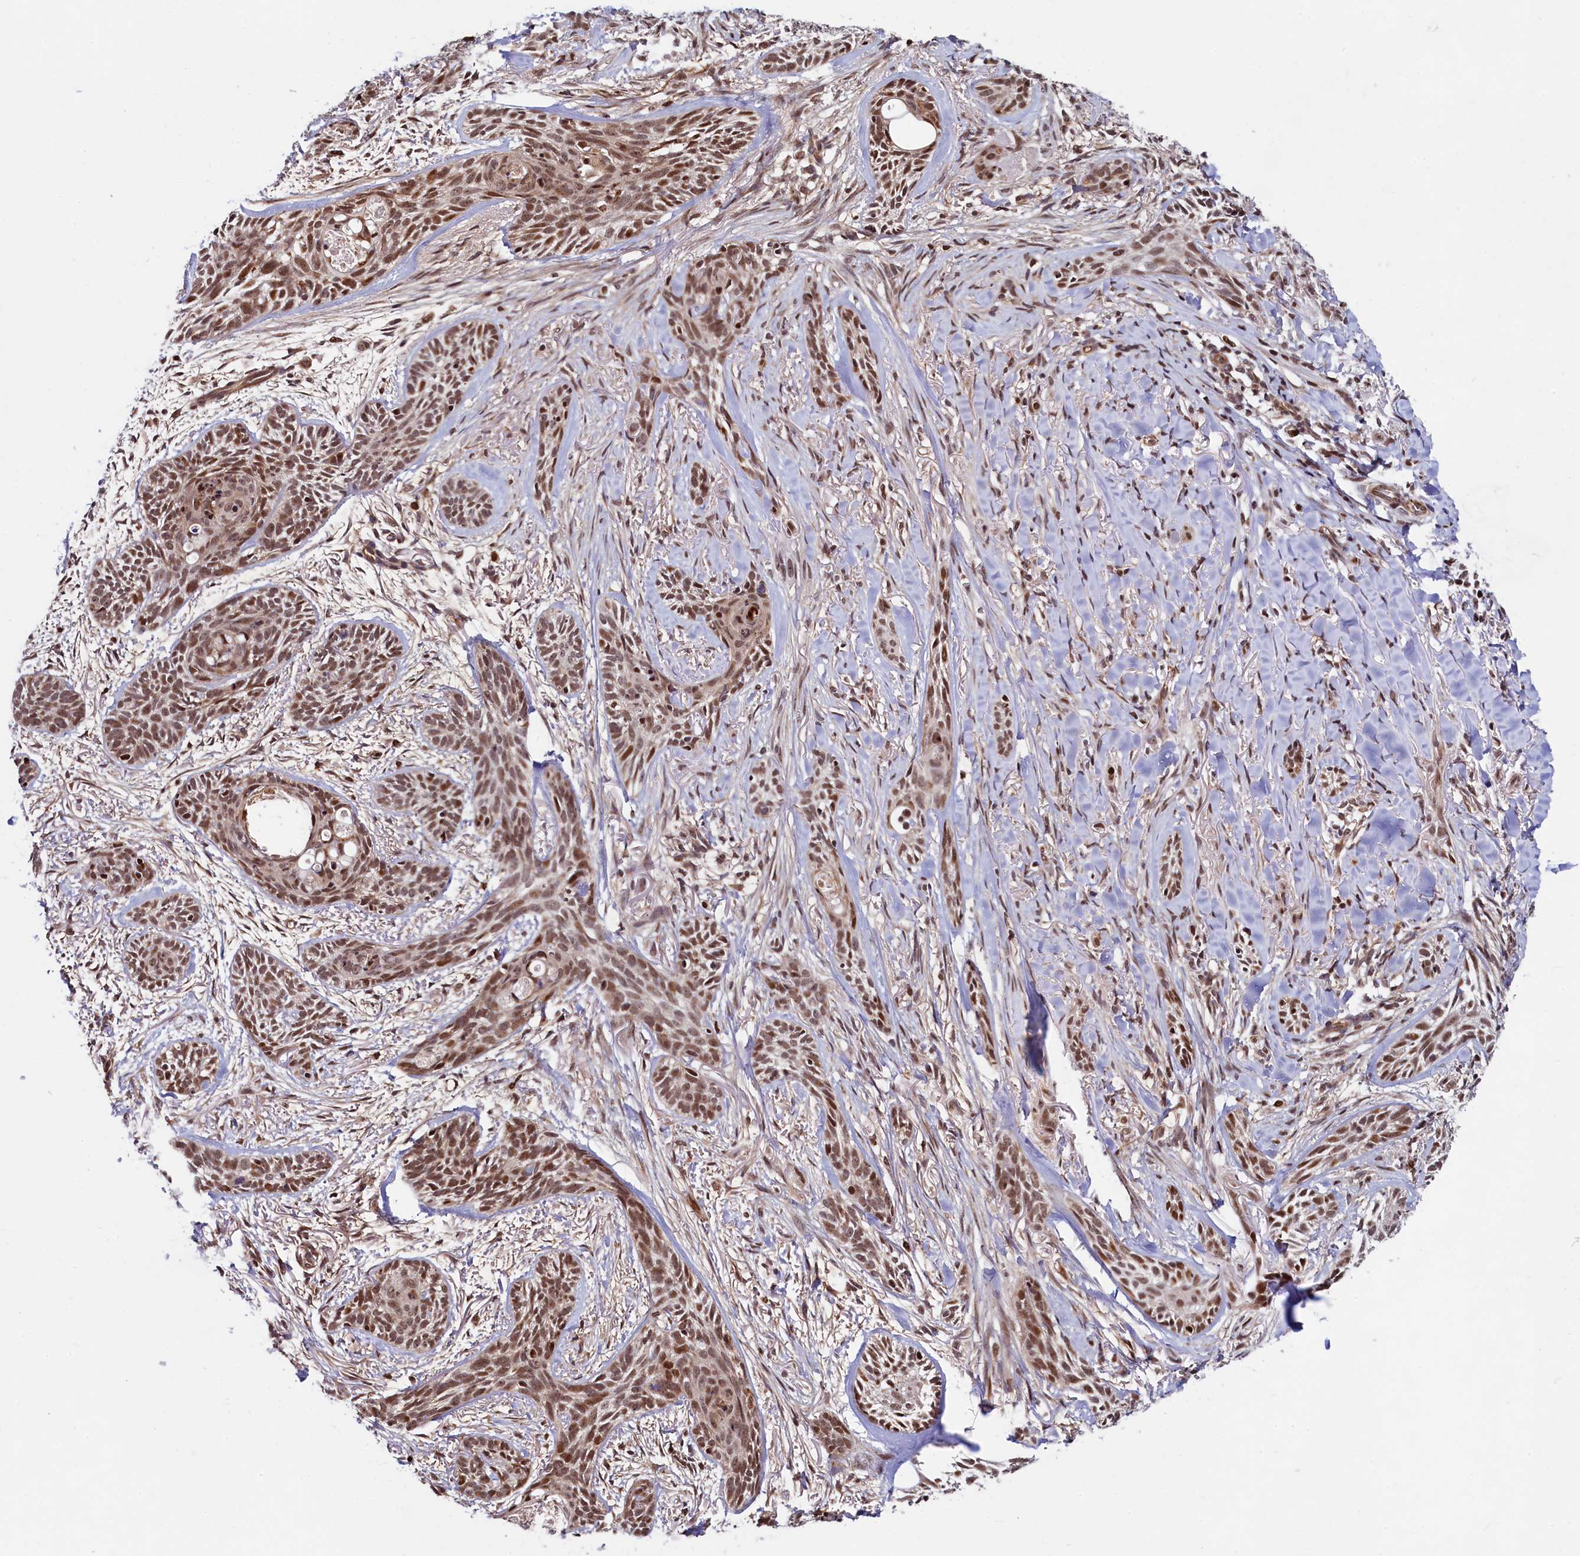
{"staining": {"intensity": "moderate", "quantity": ">75%", "location": "nuclear"}, "tissue": "skin cancer", "cell_type": "Tumor cells", "image_type": "cancer", "snomed": [{"axis": "morphology", "description": "Basal cell carcinoma"}, {"axis": "topography", "description": "Skin"}], "caption": "There is medium levels of moderate nuclear staining in tumor cells of skin cancer (basal cell carcinoma), as demonstrated by immunohistochemical staining (brown color).", "gene": "LEO1", "patient": {"sex": "female", "age": 59}}